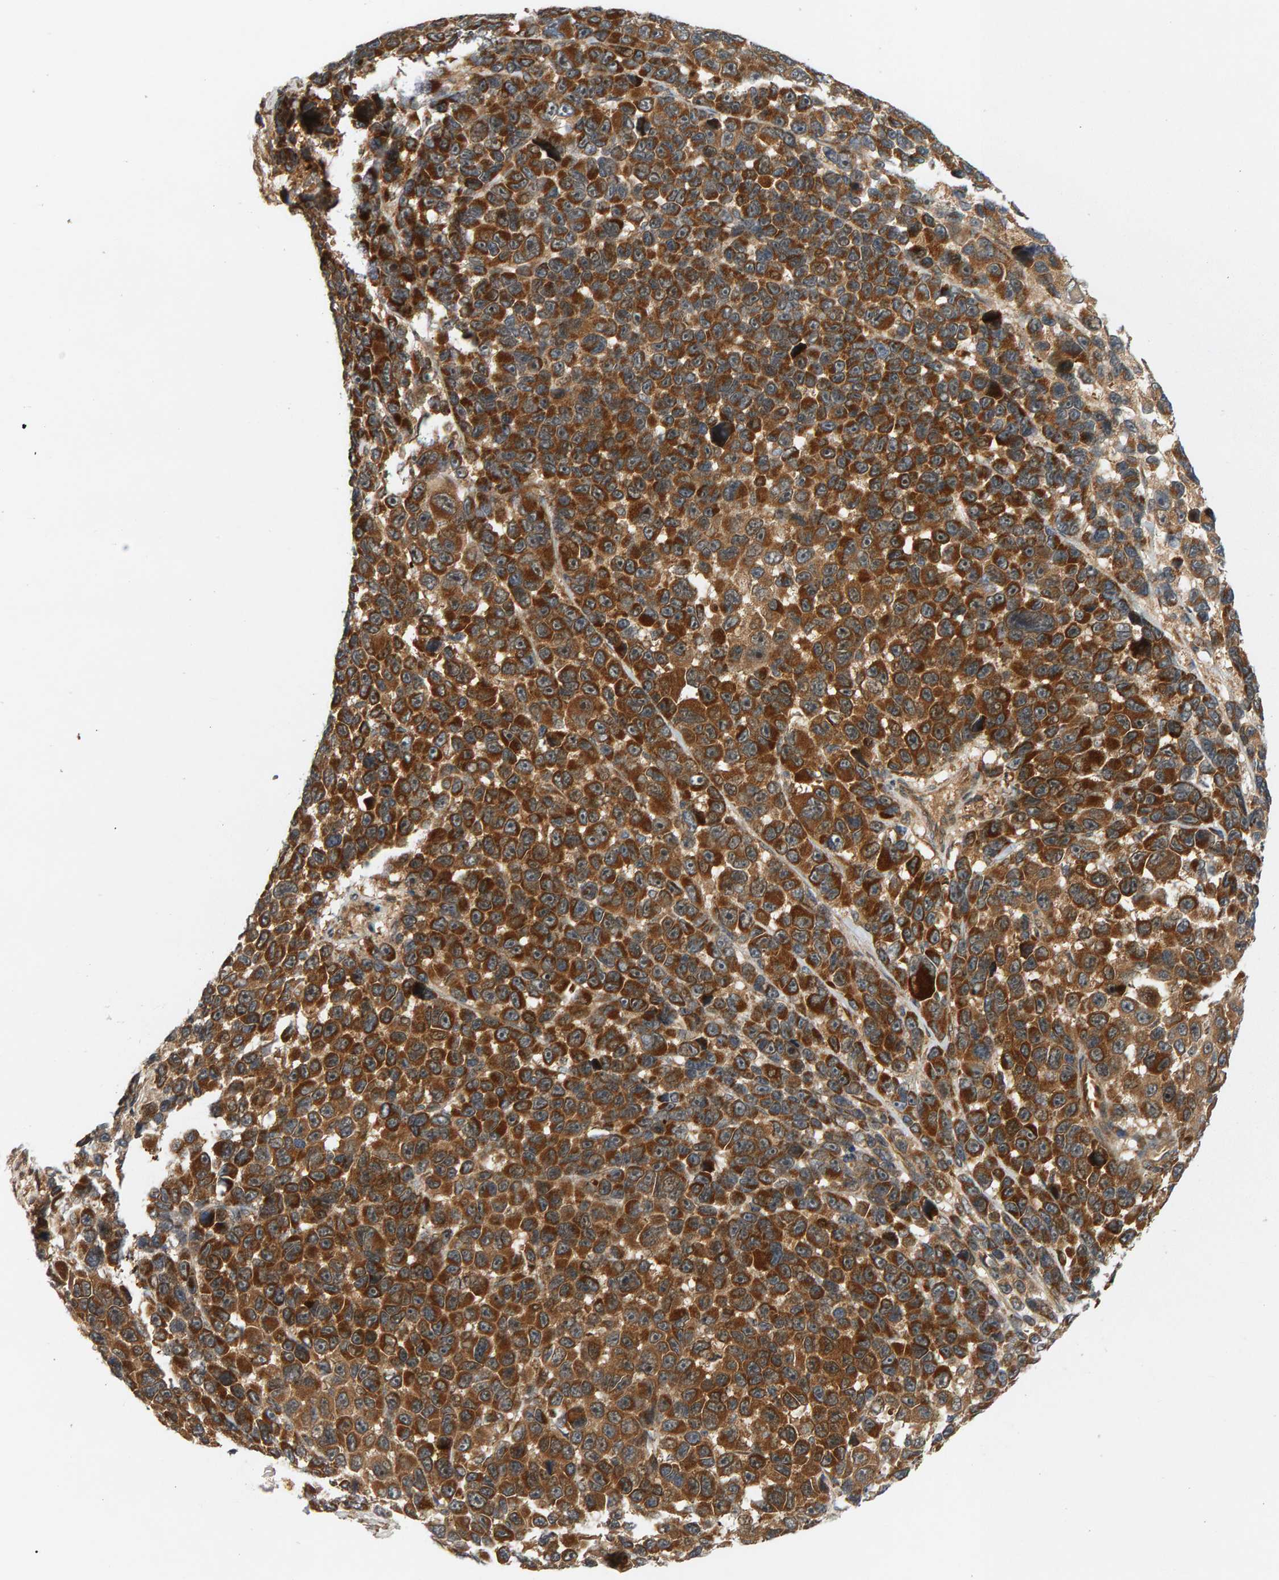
{"staining": {"intensity": "strong", "quantity": ">75%", "location": "cytoplasmic/membranous"}, "tissue": "melanoma", "cell_type": "Tumor cells", "image_type": "cancer", "snomed": [{"axis": "morphology", "description": "Malignant melanoma, NOS"}, {"axis": "topography", "description": "Skin"}], "caption": "This is an image of immunohistochemistry staining of melanoma, which shows strong positivity in the cytoplasmic/membranous of tumor cells.", "gene": "BAHCC1", "patient": {"sex": "male", "age": 53}}